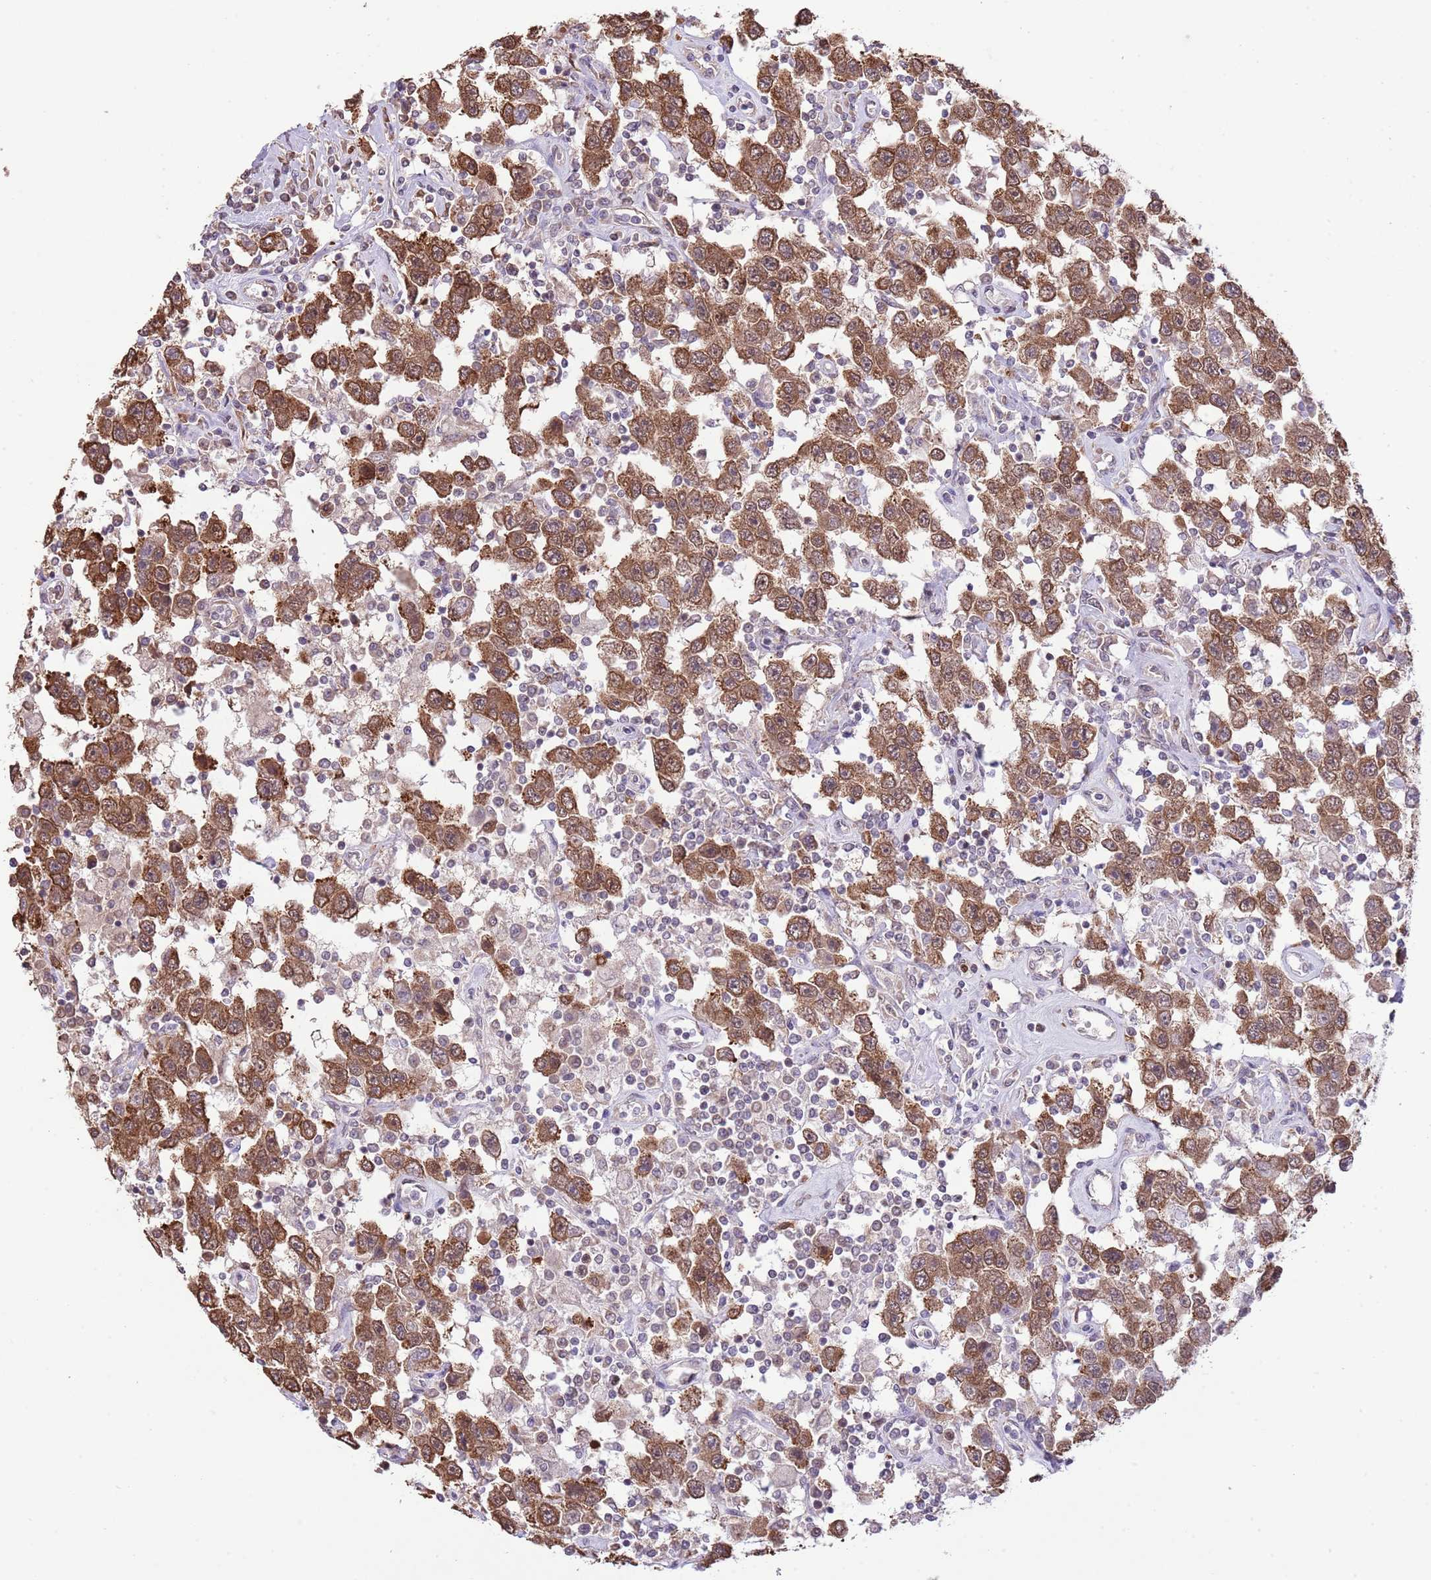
{"staining": {"intensity": "moderate", "quantity": ">75%", "location": "cytoplasmic/membranous,nuclear"}, "tissue": "testis cancer", "cell_type": "Tumor cells", "image_type": "cancer", "snomed": [{"axis": "morphology", "description": "Seminoma, NOS"}, {"axis": "topography", "description": "Testis"}], "caption": "A brown stain labels moderate cytoplasmic/membranous and nuclear staining of a protein in testis cancer tumor cells.", "gene": "AMIGO1", "patient": {"sex": "male", "age": 41}}